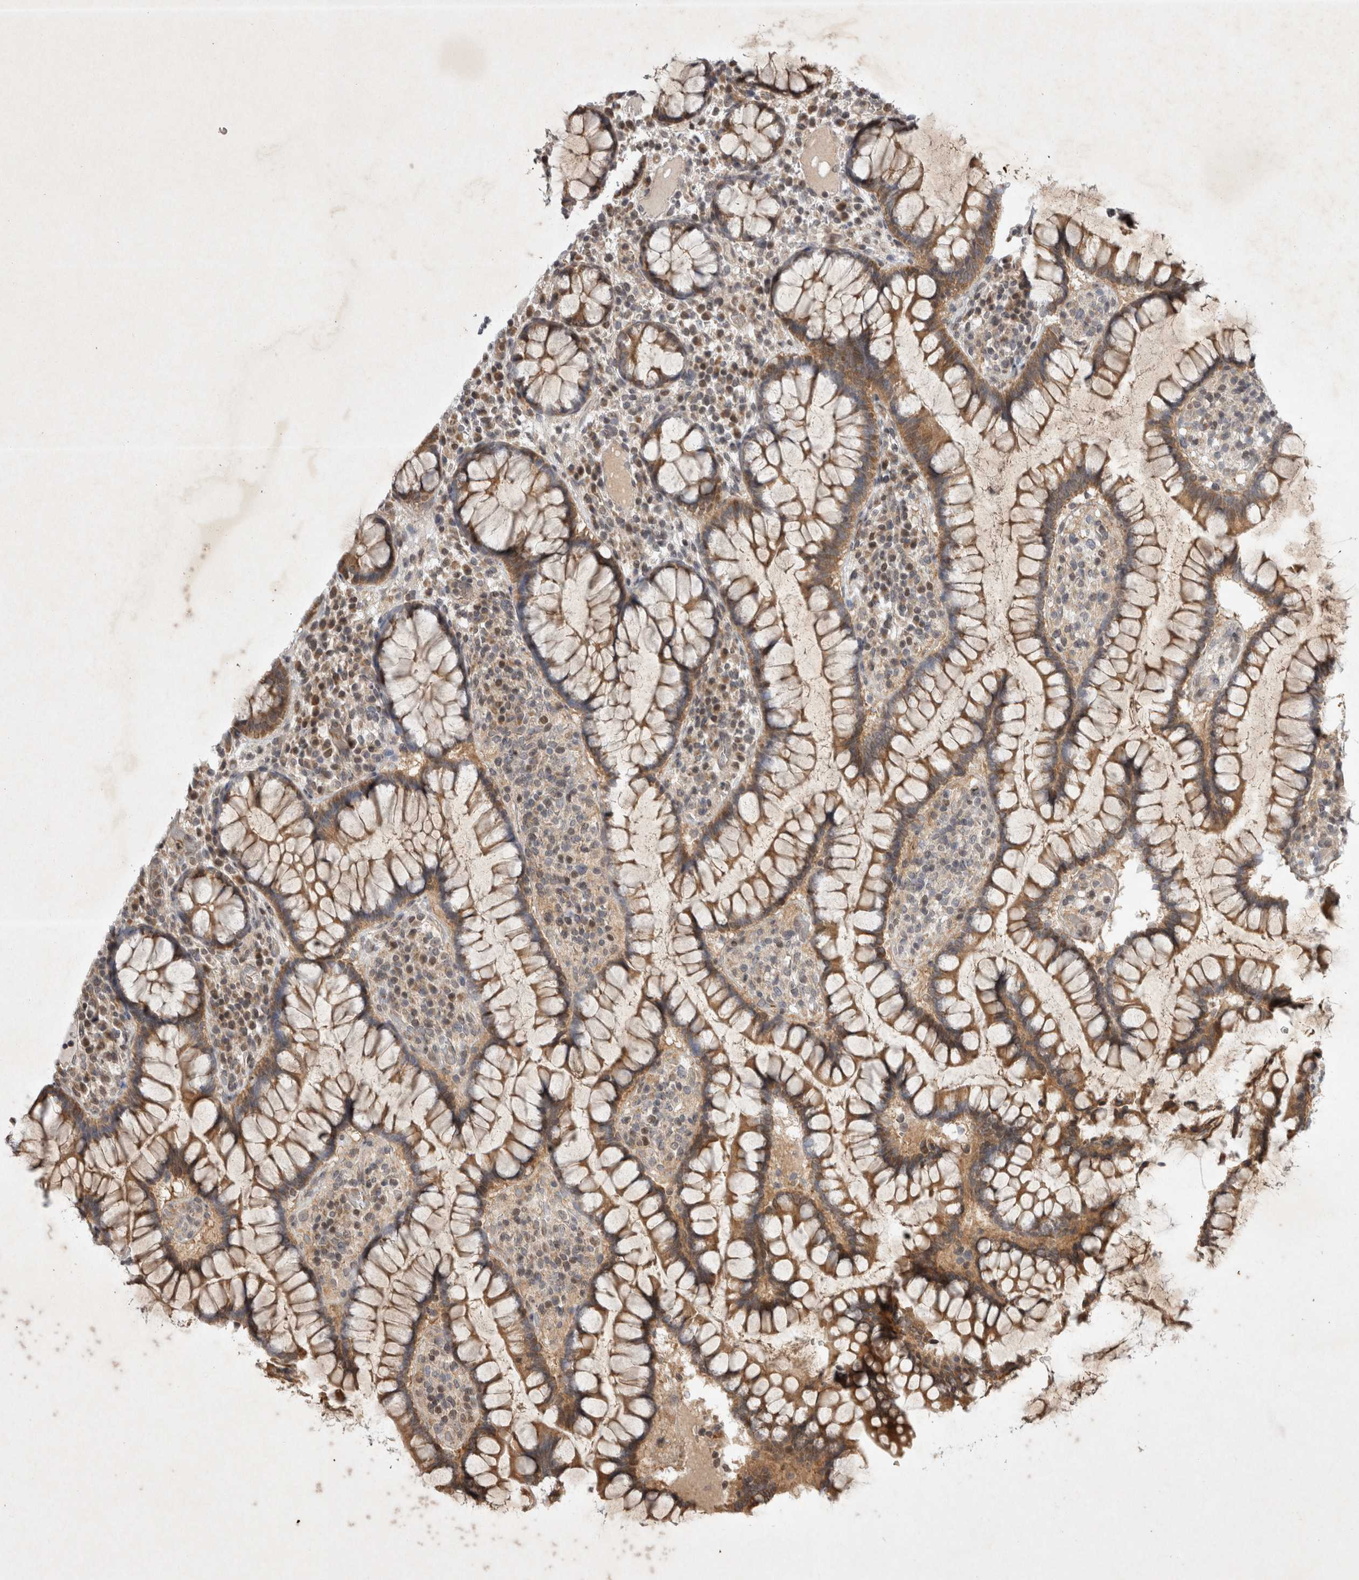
{"staining": {"intensity": "weak", "quantity": ">75%", "location": "cytoplasmic/membranous"}, "tissue": "colon", "cell_type": "Endothelial cells", "image_type": "normal", "snomed": [{"axis": "morphology", "description": "Normal tissue, NOS"}, {"axis": "topography", "description": "Colon"}], "caption": "Immunohistochemistry (DAB) staining of benign colon demonstrates weak cytoplasmic/membranous protein staining in about >75% of endothelial cells. The staining was performed using DAB (3,3'-diaminobenzidine) to visualize the protein expression in brown, while the nuclei were stained in blue with hematoxylin (Magnification: 20x).", "gene": "EIF2AK1", "patient": {"sex": "female", "age": 79}}